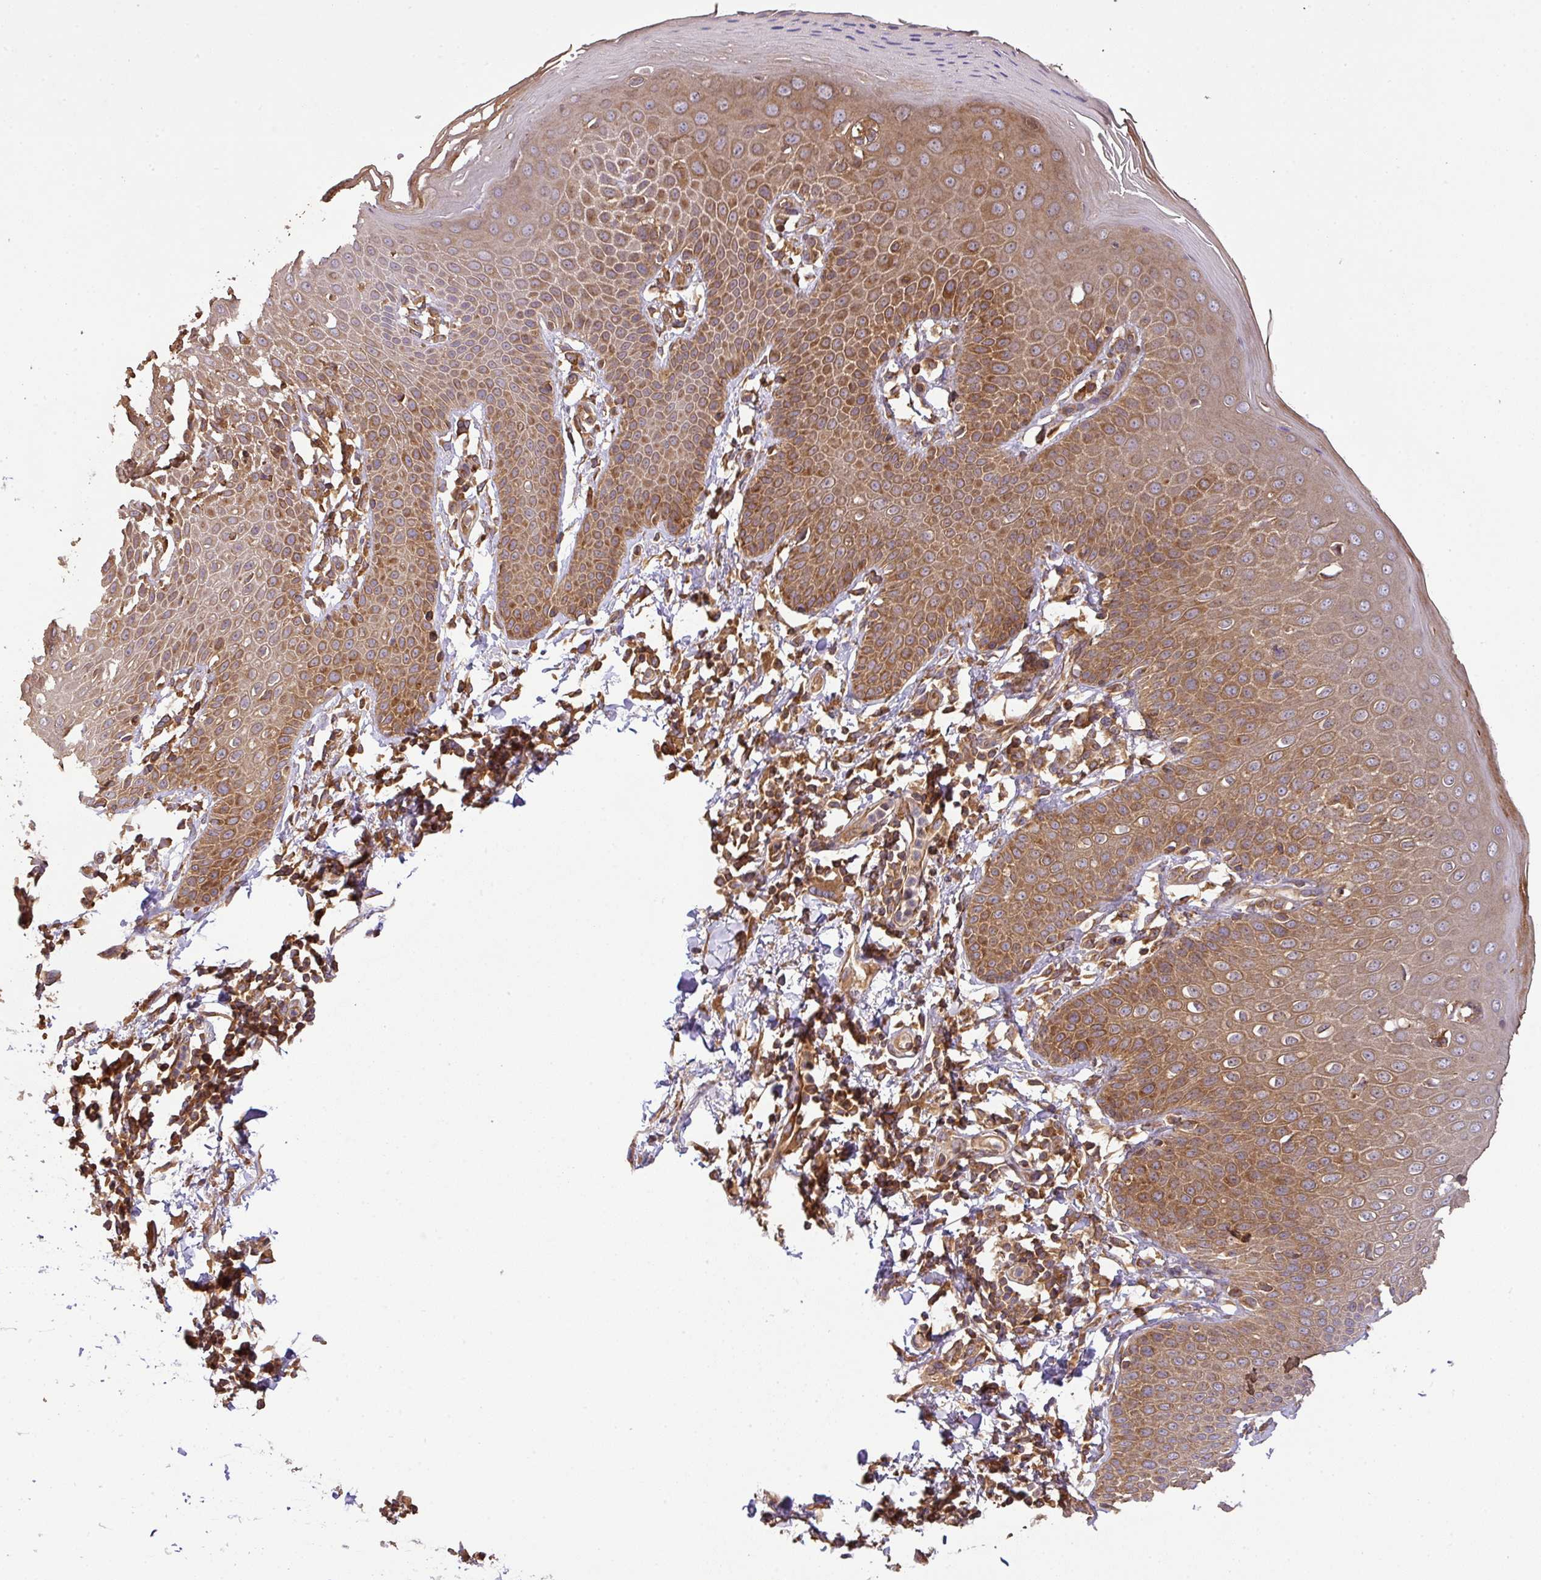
{"staining": {"intensity": "moderate", "quantity": ">75%", "location": "cytoplasmic/membranous"}, "tissue": "skin", "cell_type": "Epidermal cells", "image_type": "normal", "snomed": [{"axis": "morphology", "description": "Normal tissue, NOS"}, {"axis": "topography", "description": "Peripheral nerve tissue"}], "caption": "Skin stained with DAB (3,3'-diaminobenzidine) immunohistochemistry (IHC) reveals medium levels of moderate cytoplasmic/membranous positivity in approximately >75% of epidermal cells.", "gene": "GSPT1", "patient": {"sex": "male", "age": 51}}